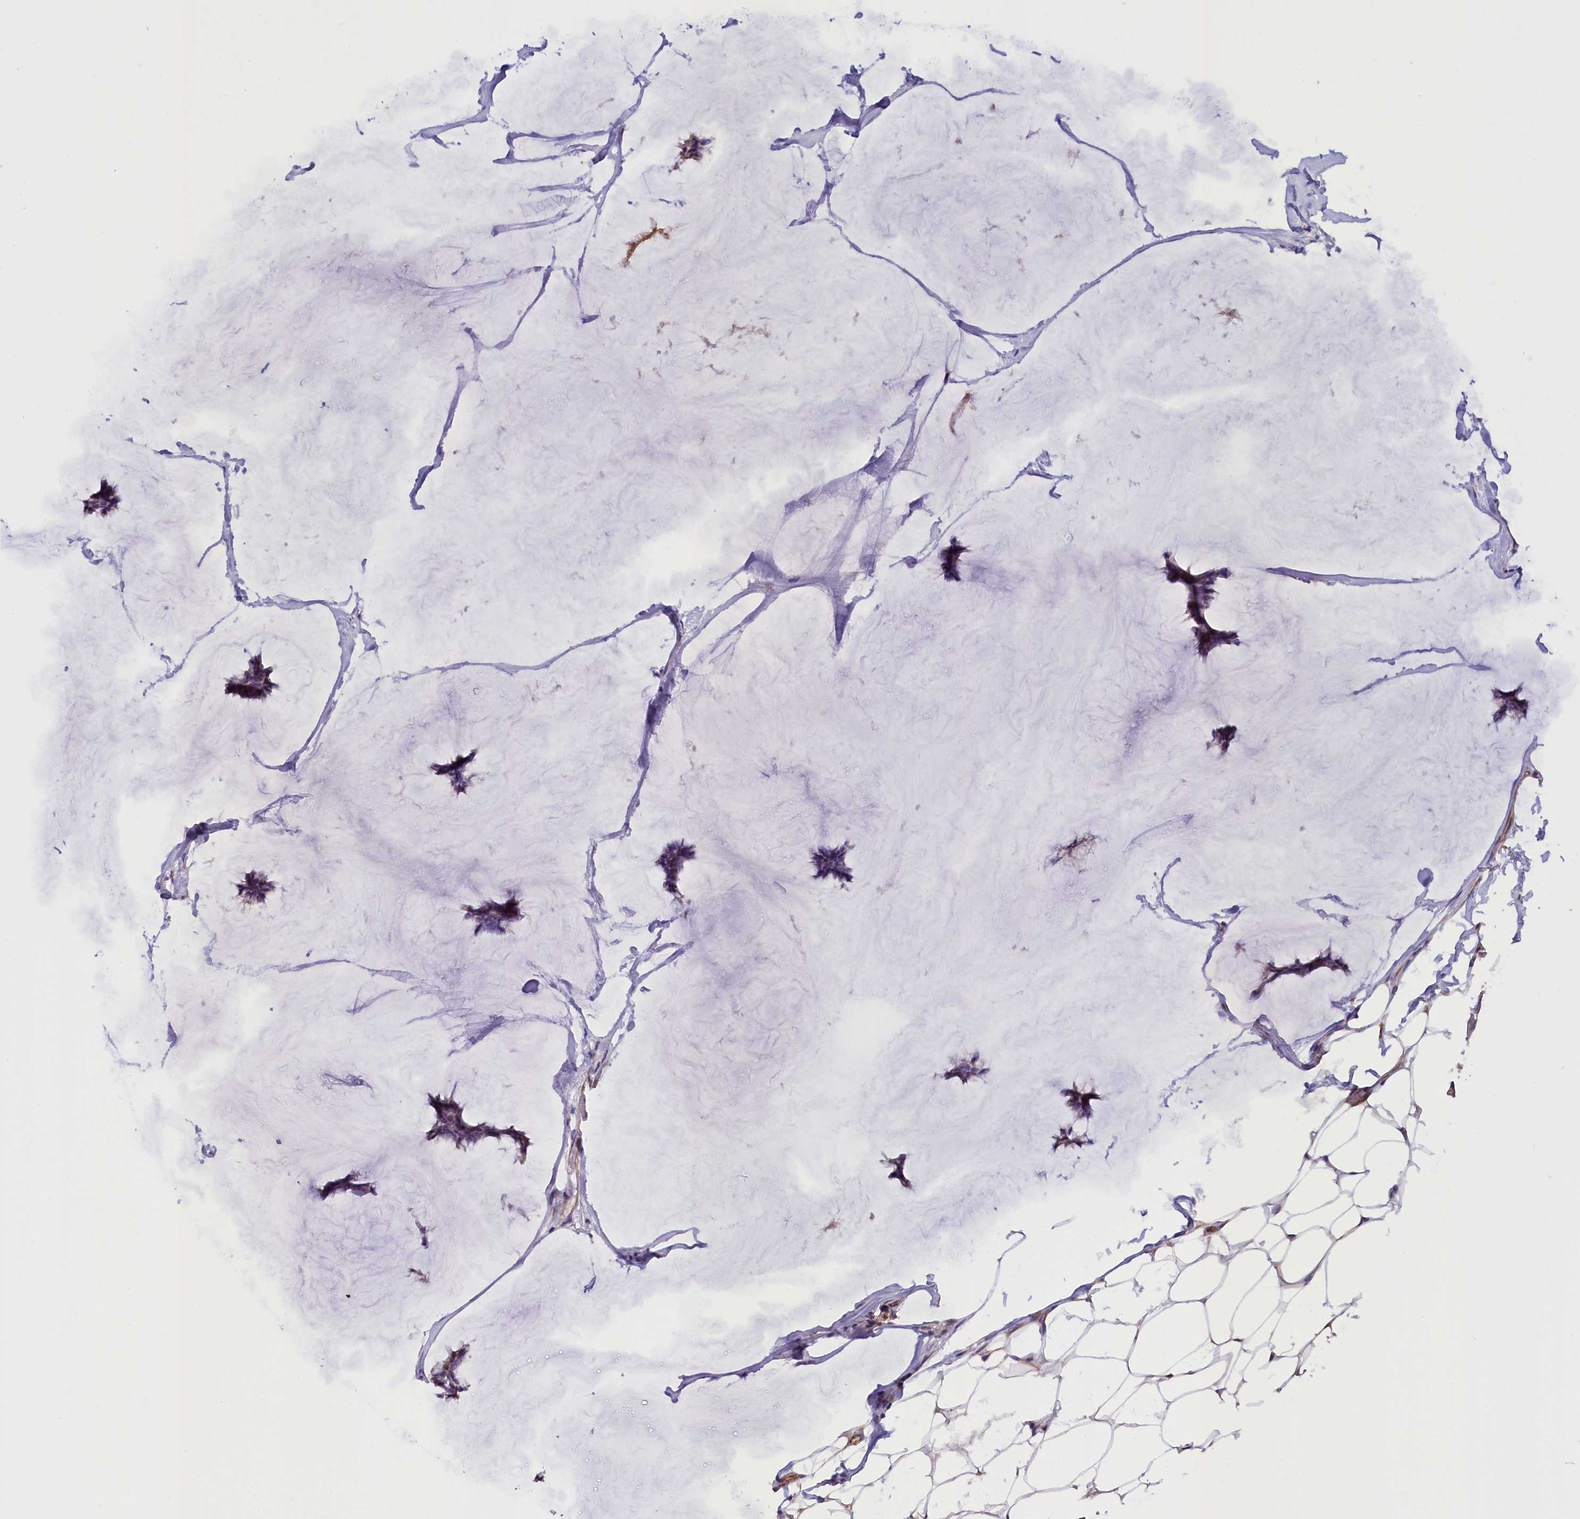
{"staining": {"intensity": "weak", "quantity": "25%-75%", "location": "cytoplasmic/membranous"}, "tissue": "breast cancer", "cell_type": "Tumor cells", "image_type": "cancer", "snomed": [{"axis": "morphology", "description": "Duct carcinoma"}, {"axis": "topography", "description": "Breast"}], "caption": "This photomicrograph exhibits IHC staining of human breast cancer, with low weak cytoplasmic/membranous positivity in about 25%-75% of tumor cells.", "gene": "PDILT", "patient": {"sex": "female", "age": 93}}